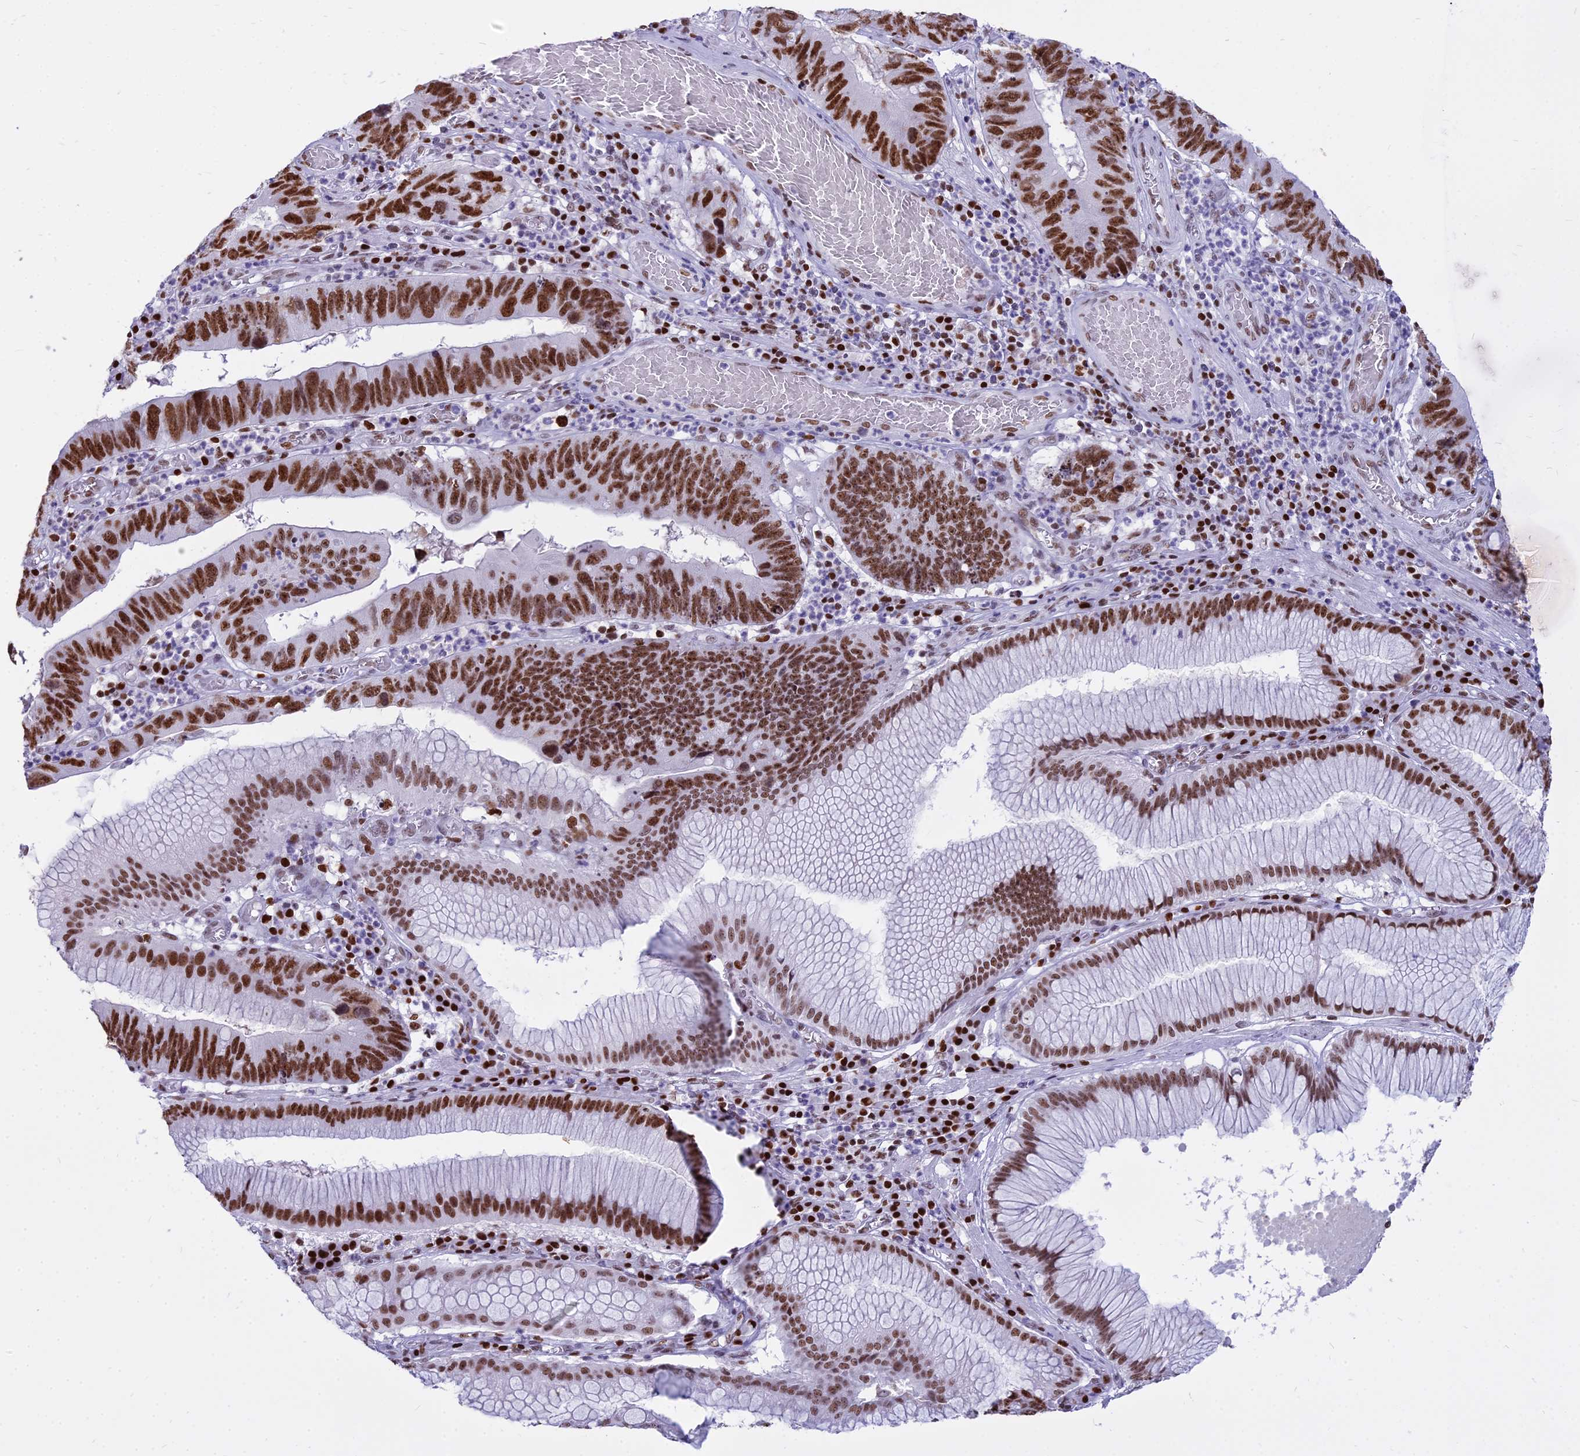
{"staining": {"intensity": "strong", "quantity": ">75%", "location": "nuclear"}, "tissue": "stomach cancer", "cell_type": "Tumor cells", "image_type": "cancer", "snomed": [{"axis": "morphology", "description": "Adenocarcinoma, NOS"}, {"axis": "topography", "description": "Stomach"}], "caption": "An immunohistochemistry (IHC) histopathology image of neoplastic tissue is shown. Protein staining in brown highlights strong nuclear positivity in stomach adenocarcinoma within tumor cells. Using DAB (brown) and hematoxylin (blue) stains, captured at high magnification using brightfield microscopy.", "gene": "PARP1", "patient": {"sex": "male", "age": 59}}